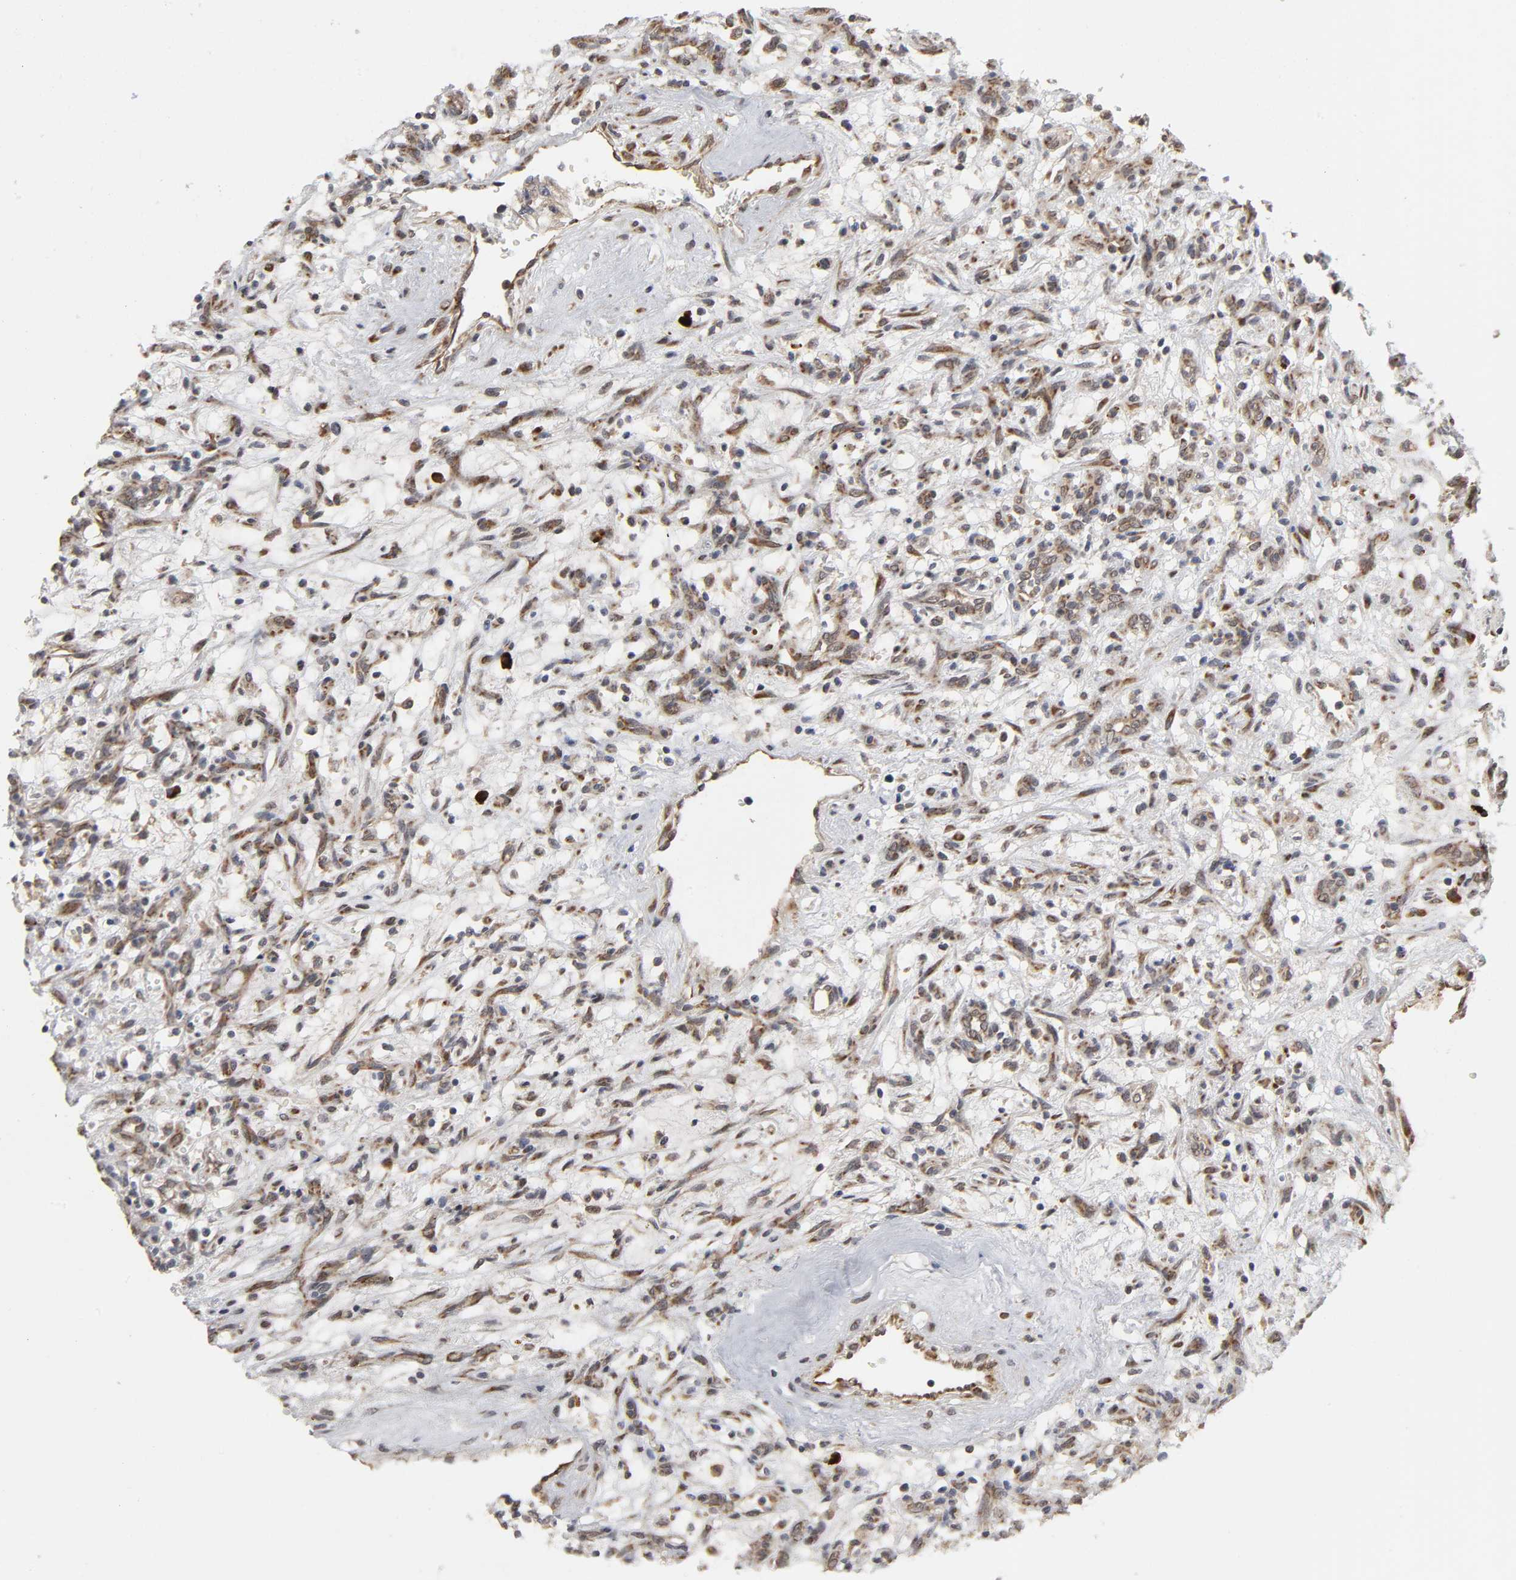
{"staining": {"intensity": "moderate", "quantity": "25%-75%", "location": "cytoplasmic/membranous"}, "tissue": "renal cancer", "cell_type": "Tumor cells", "image_type": "cancer", "snomed": [{"axis": "morphology", "description": "Adenocarcinoma, NOS"}, {"axis": "topography", "description": "Kidney"}], "caption": "Adenocarcinoma (renal) stained for a protein (brown) displays moderate cytoplasmic/membranous positive positivity in about 25%-75% of tumor cells.", "gene": "SLC30A9", "patient": {"sex": "female", "age": 57}}